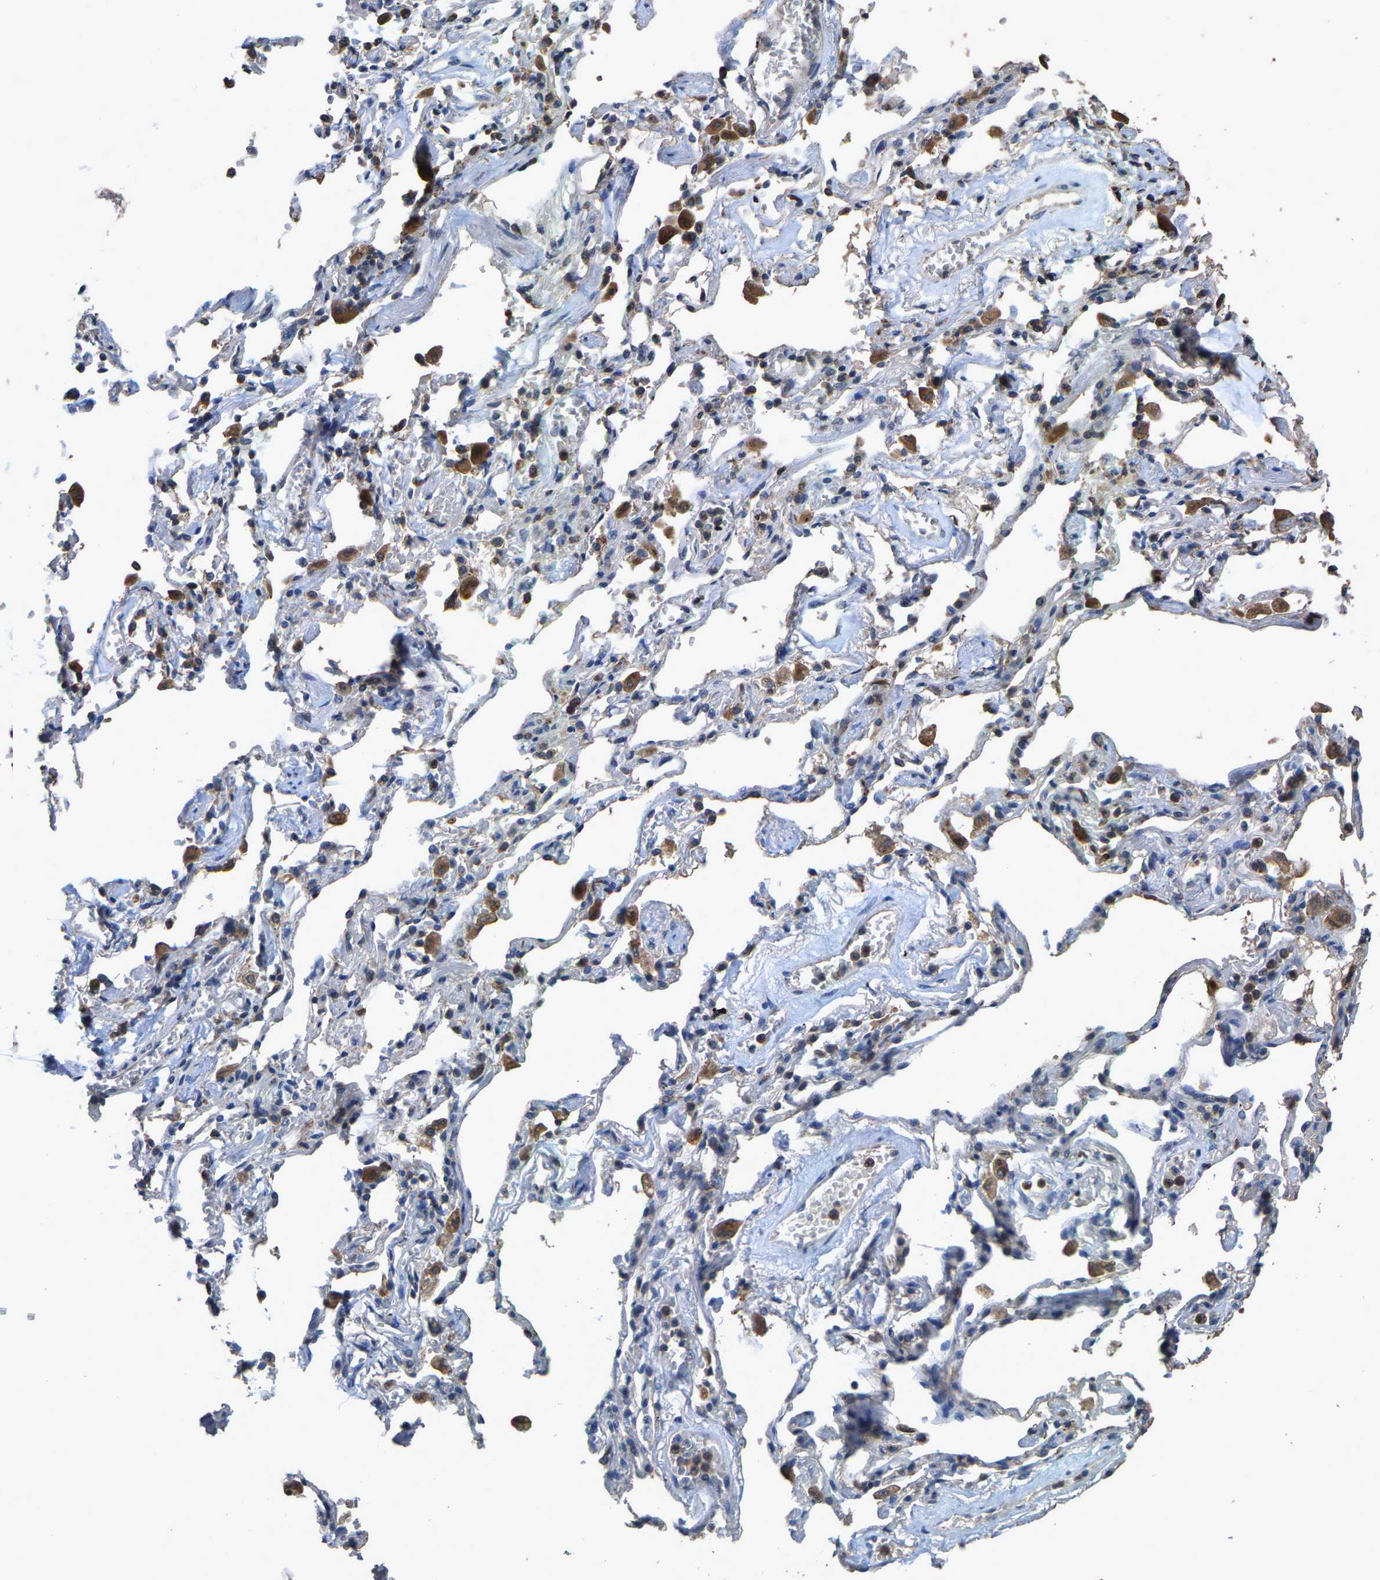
{"staining": {"intensity": "weak", "quantity": ">75%", "location": "cytoplasmic/membranous"}, "tissue": "adipose tissue", "cell_type": "Adipocytes", "image_type": "normal", "snomed": [{"axis": "morphology", "description": "Normal tissue, NOS"}, {"axis": "topography", "description": "Cartilage tissue"}, {"axis": "topography", "description": "Lung"}], "caption": "This histopathology image reveals immunohistochemistry (IHC) staining of benign human adipose tissue, with low weak cytoplasmic/membranous staining in approximately >75% of adipocytes.", "gene": "TDRKH", "patient": {"sex": "female", "age": 77}}